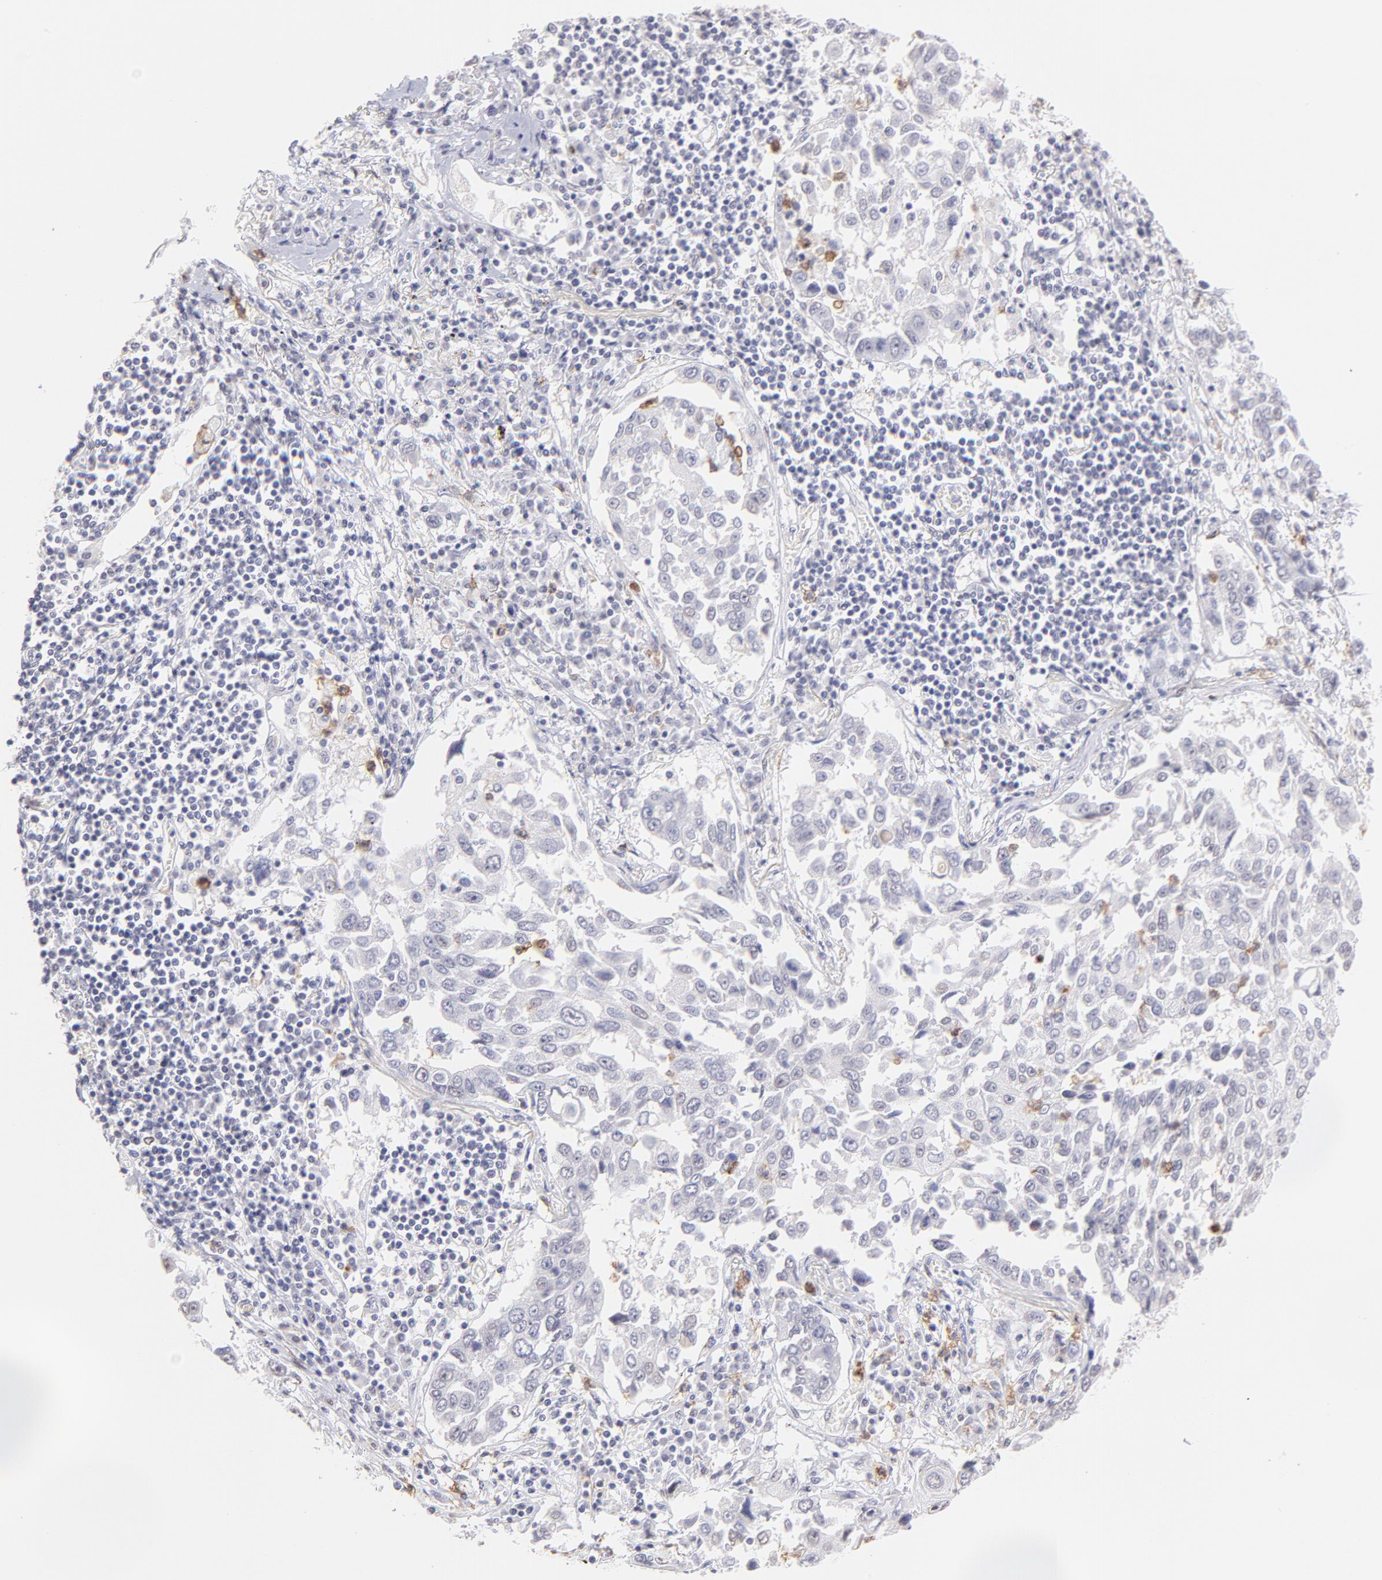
{"staining": {"intensity": "negative", "quantity": "none", "location": "none"}, "tissue": "lung cancer", "cell_type": "Tumor cells", "image_type": "cancer", "snomed": [{"axis": "morphology", "description": "Squamous cell carcinoma, NOS"}, {"axis": "topography", "description": "Lung"}], "caption": "DAB (3,3'-diaminobenzidine) immunohistochemical staining of human lung cancer reveals no significant staining in tumor cells.", "gene": "LTB4R", "patient": {"sex": "male", "age": 71}}